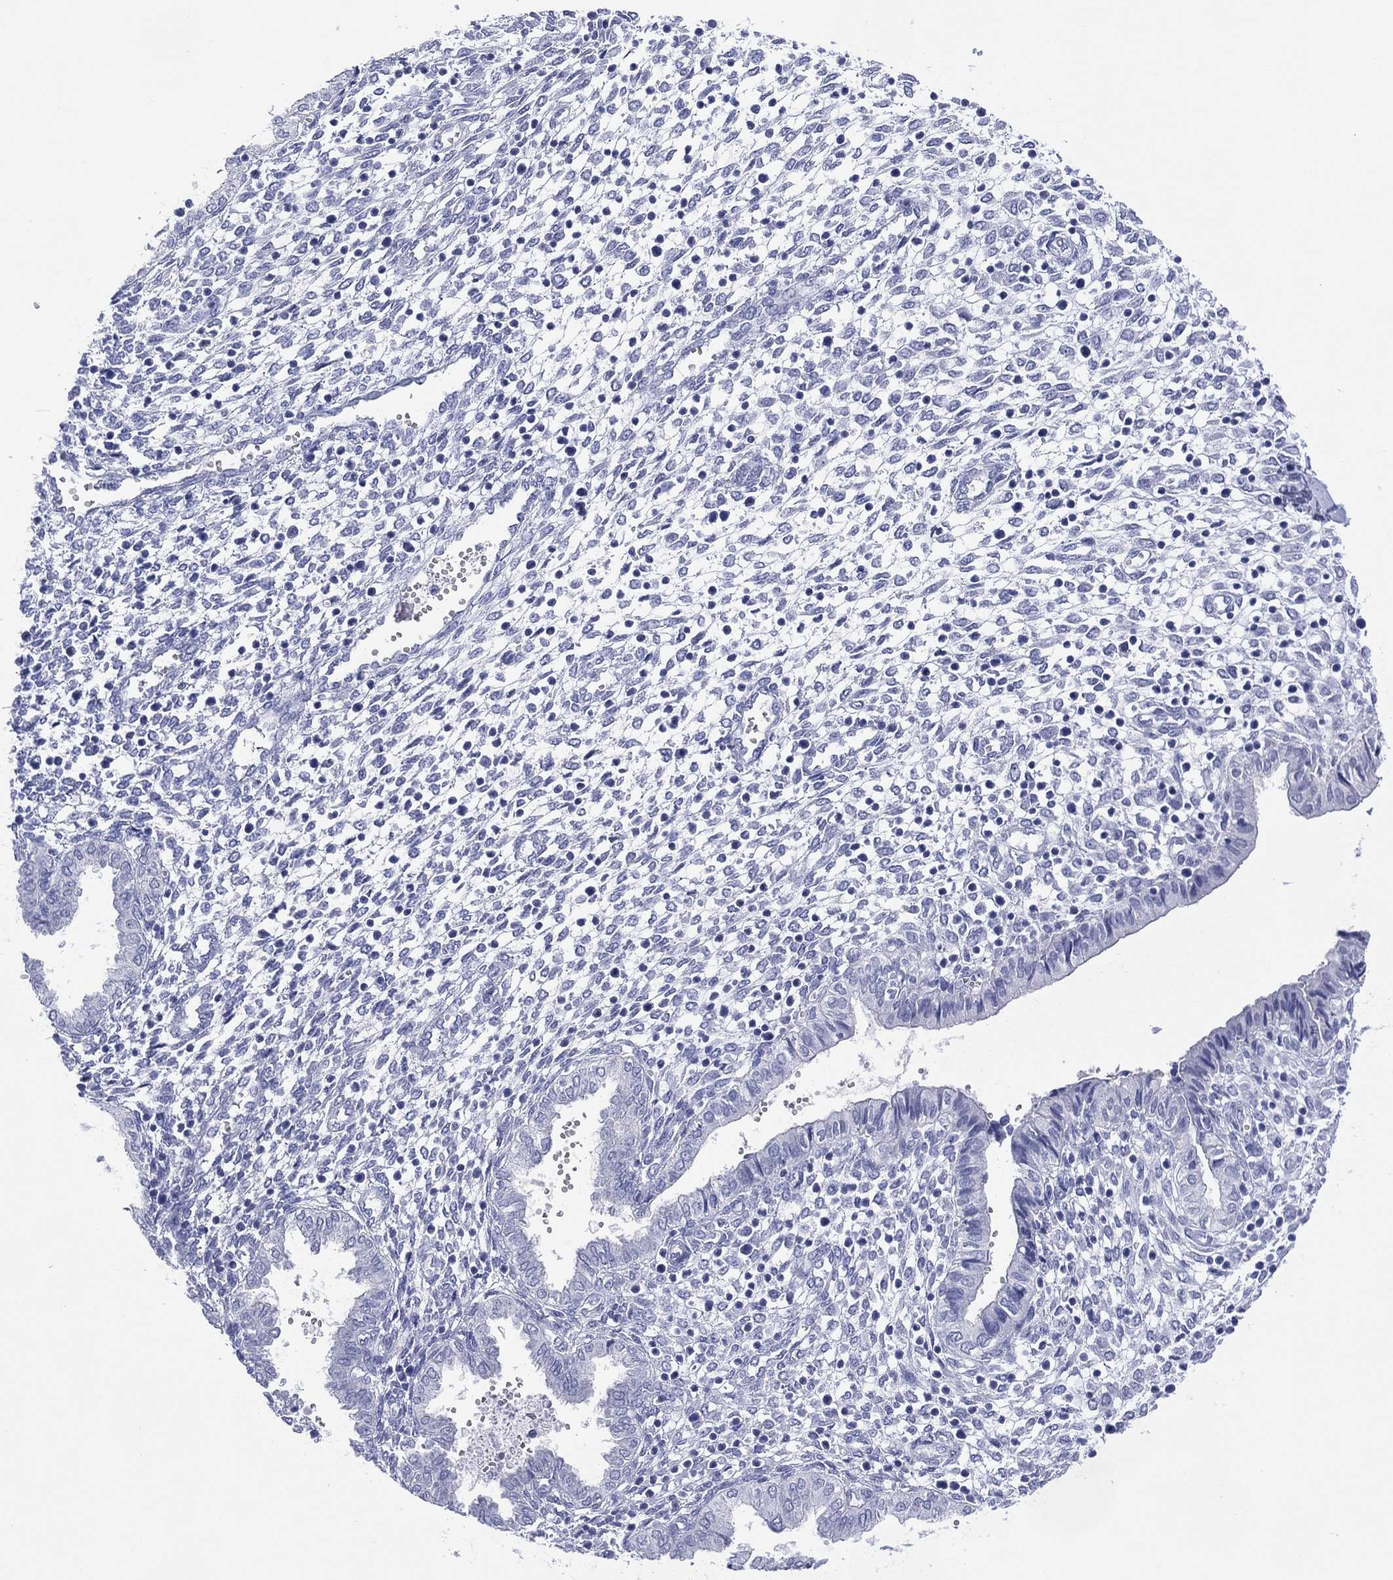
{"staining": {"intensity": "negative", "quantity": "none", "location": "none"}, "tissue": "endometrium", "cell_type": "Cells in endometrial stroma", "image_type": "normal", "snomed": [{"axis": "morphology", "description": "Normal tissue, NOS"}, {"axis": "topography", "description": "Endometrium"}], "caption": "A histopathology image of human endometrium is negative for staining in cells in endometrial stroma. The staining was performed using DAB (3,3'-diaminobenzidine) to visualize the protein expression in brown, while the nuclei were stained in blue with hematoxylin (Magnification: 20x).", "gene": "DSG1", "patient": {"sex": "female", "age": 43}}